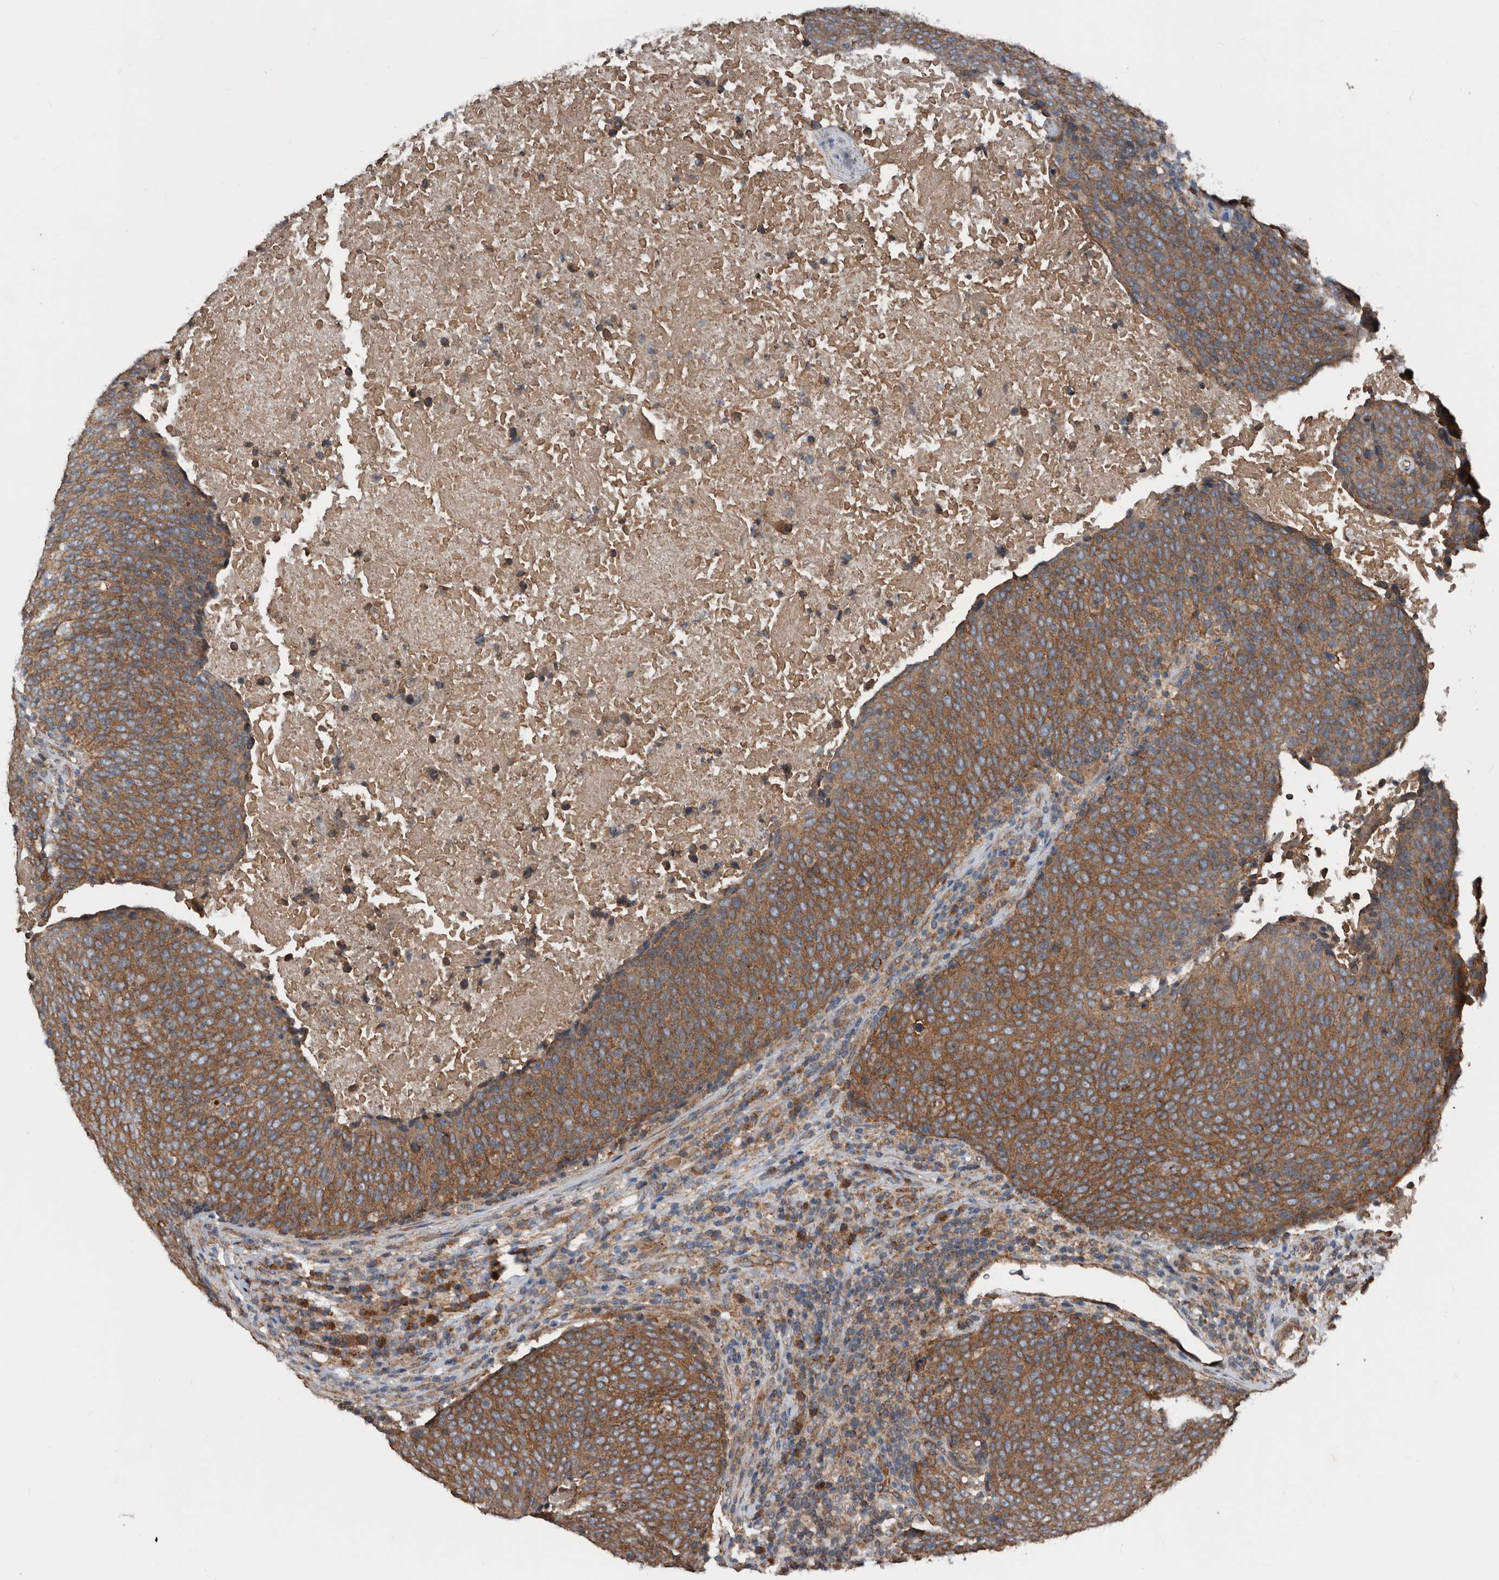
{"staining": {"intensity": "strong", "quantity": ">75%", "location": "cytoplasmic/membranous"}, "tissue": "head and neck cancer", "cell_type": "Tumor cells", "image_type": "cancer", "snomed": [{"axis": "morphology", "description": "Squamous cell carcinoma, NOS"}, {"axis": "morphology", "description": "Squamous cell carcinoma, metastatic, NOS"}, {"axis": "topography", "description": "Lymph node"}, {"axis": "topography", "description": "Head-Neck"}], "caption": "Tumor cells exhibit strong cytoplasmic/membranous expression in approximately >75% of cells in head and neck cancer. (DAB (3,3'-diaminobenzidine) IHC, brown staining for protein, blue staining for nuclei).", "gene": "AFAP1", "patient": {"sex": "male", "age": 62}}